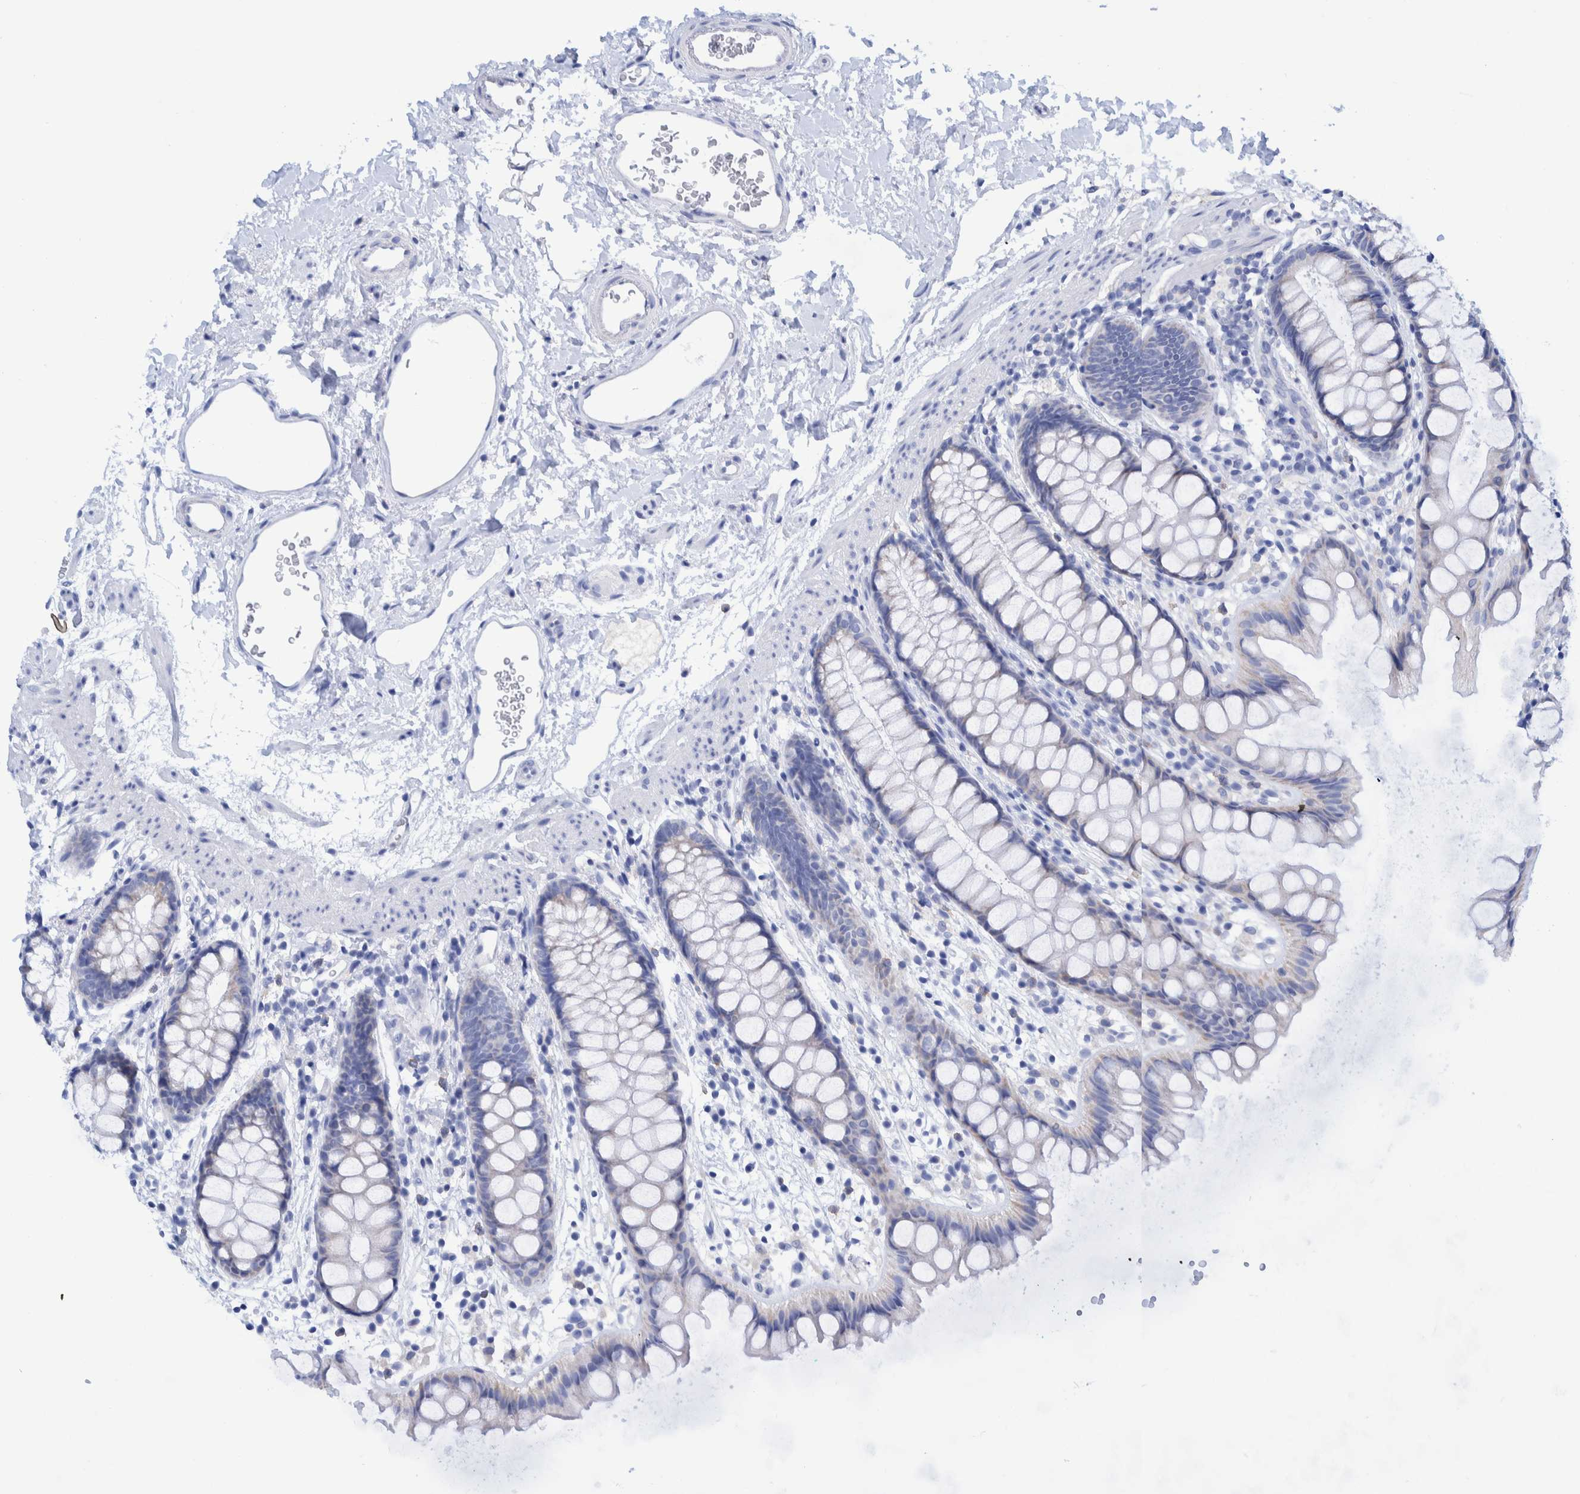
{"staining": {"intensity": "negative", "quantity": "none", "location": "none"}, "tissue": "rectum", "cell_type": "Glandular cells", "image_type": "normal", "snomed": [{"axis": "morphology", "description": "Normal tissue, NOS"}, {"axis": "topography", "description": "Rectum"}], "caption": "Histopathology image shows no protein positivity in glandular cells of benign rectum. (Stains: DAB (3,3'-diaminobenzidine) immunohistochemistry with hematoxylin counter stain, Microscopy: brightfield microscopy at high magnification).", "gene": "KRT14", "patient": {"sex": "female", "age": 65}}